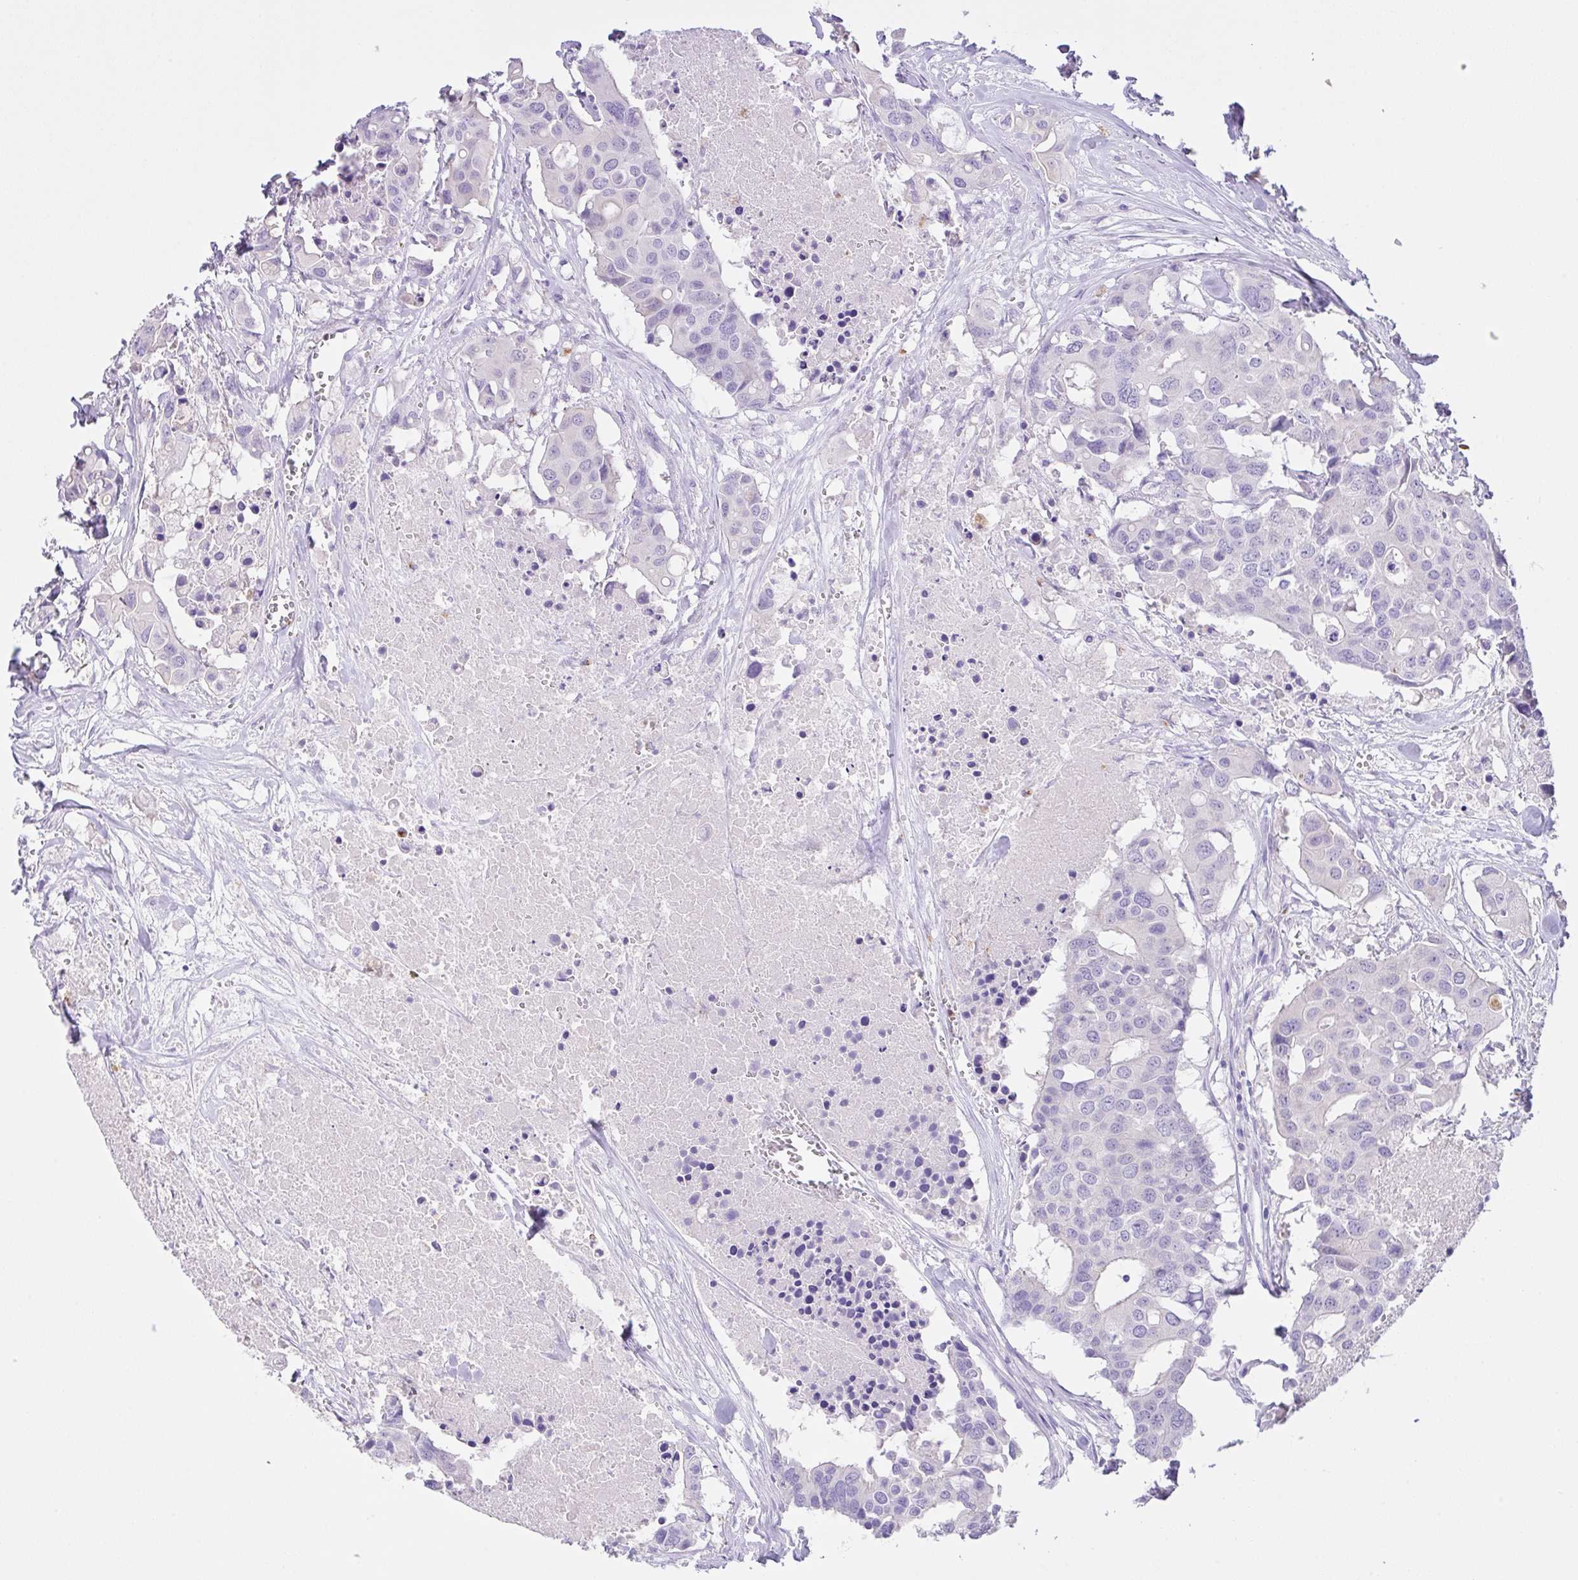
{"staining": {"intensity": "negative", "quantity": "none", "location": "none"}, "tissue": "colorectal cancer", "cell_type": "Tumor cells", "image_type": "cancer", "snomed": [{"axis": "morphology", "description": "Adenocarcinoma, NOS"}, {"axis": "topography", "description": "Colon"}], "caption": "Human adenocarcinoma (colorectal) stained for a protein using IHC demonstrates no positivity in tumor cells.", "gene": "CST11", "patient": {"sex": "male", "age": 77}}